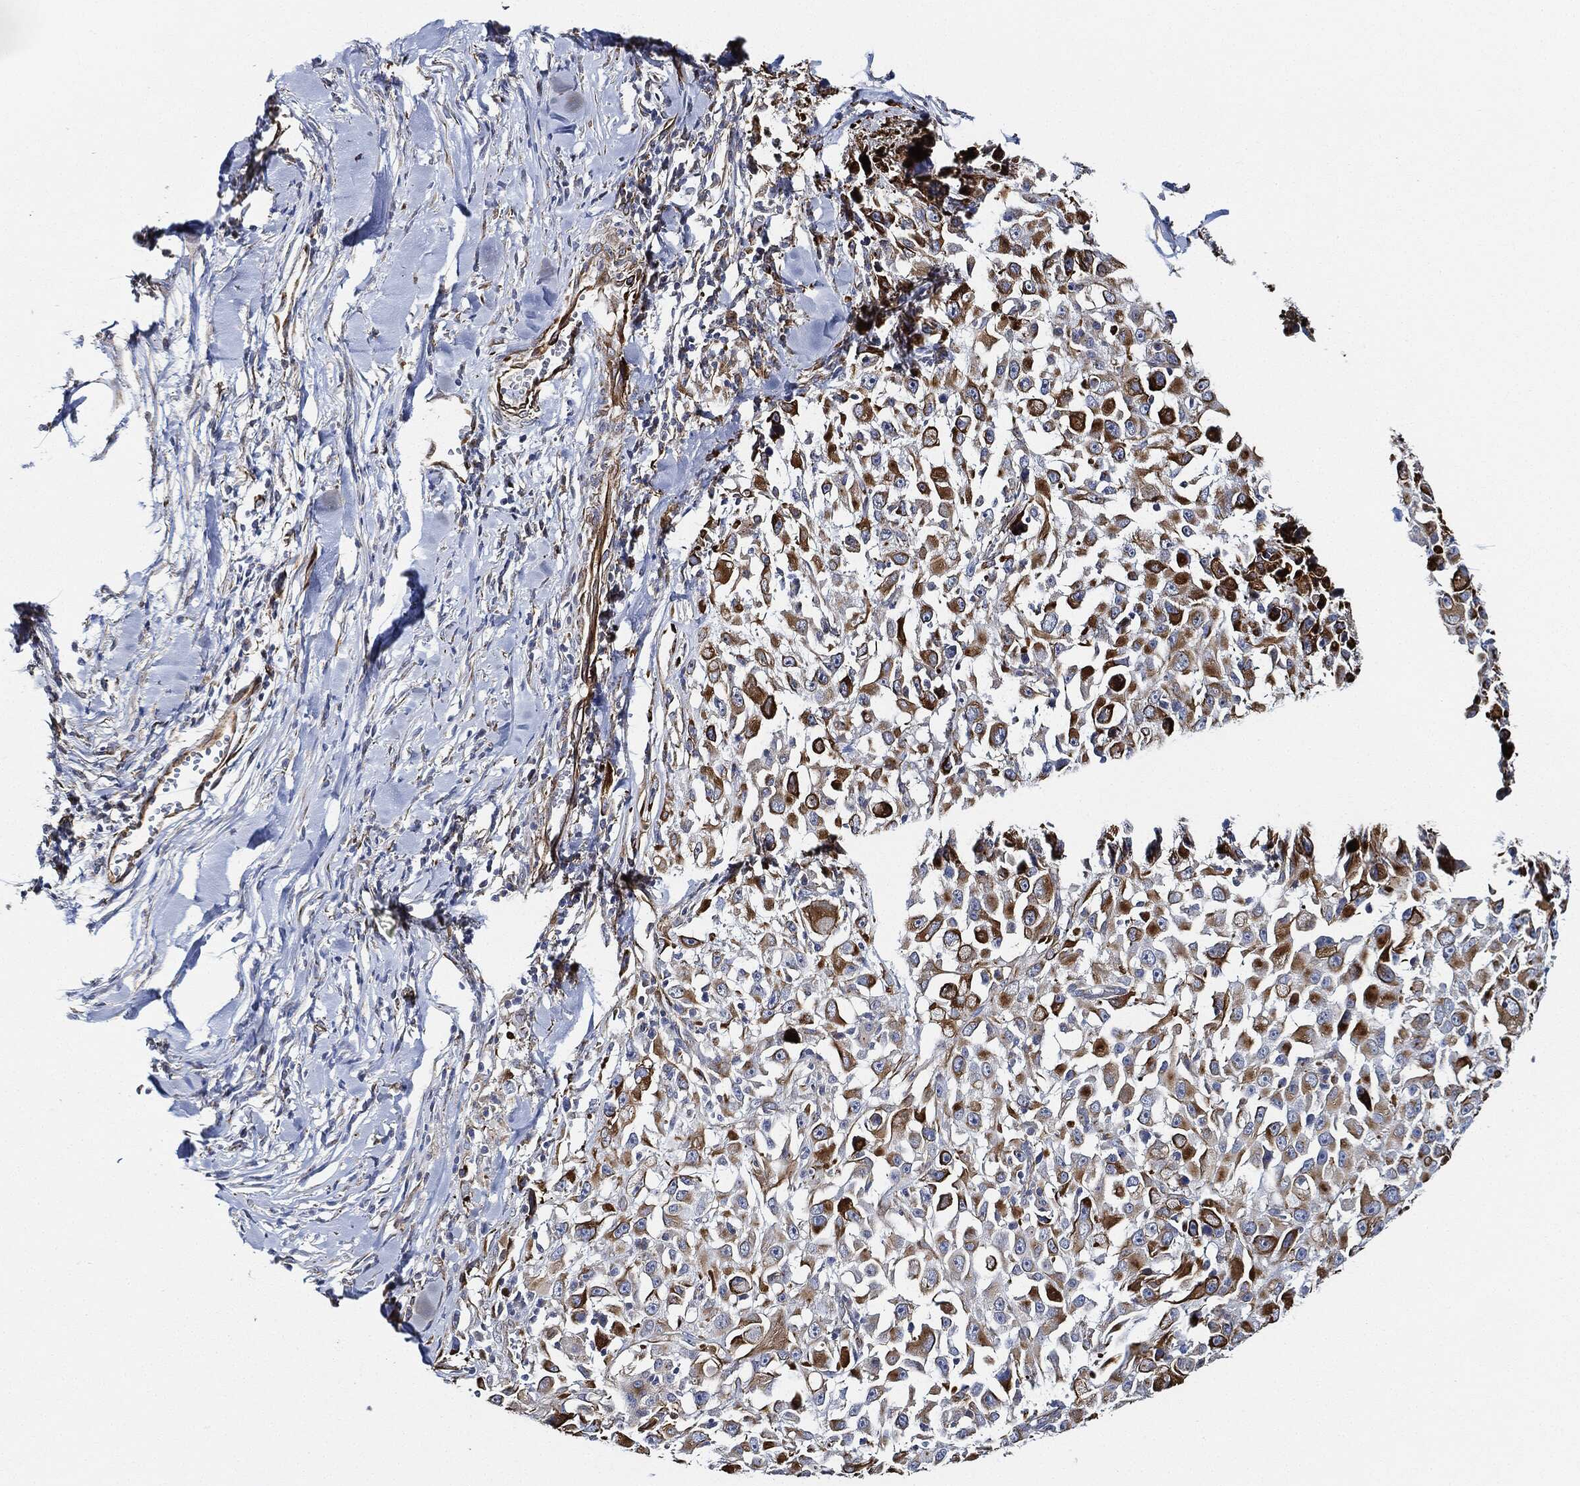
{"staining": {"intensity": "strong", "quantity": "25%-75%", "location": "cytoplasmic/membranous"}, "tissue": "melanoma", "cell_type": "Tumor cells", "image_type": "cancer", "snomed": [{"axis": "morphology", "description": "Malignant melanoma, Metastatic site"}, {"axis": "topography", "description": "Lymph node"}], "caption": "IHC histopathology image of melanoma stained for a protein (brown), which reveals high levels of strong cytoplasmic/membranous staining in approximately 25%-75% of tumor cells.", "gene": "THSD1", "patient": {"sex": "male", "age": 50}}